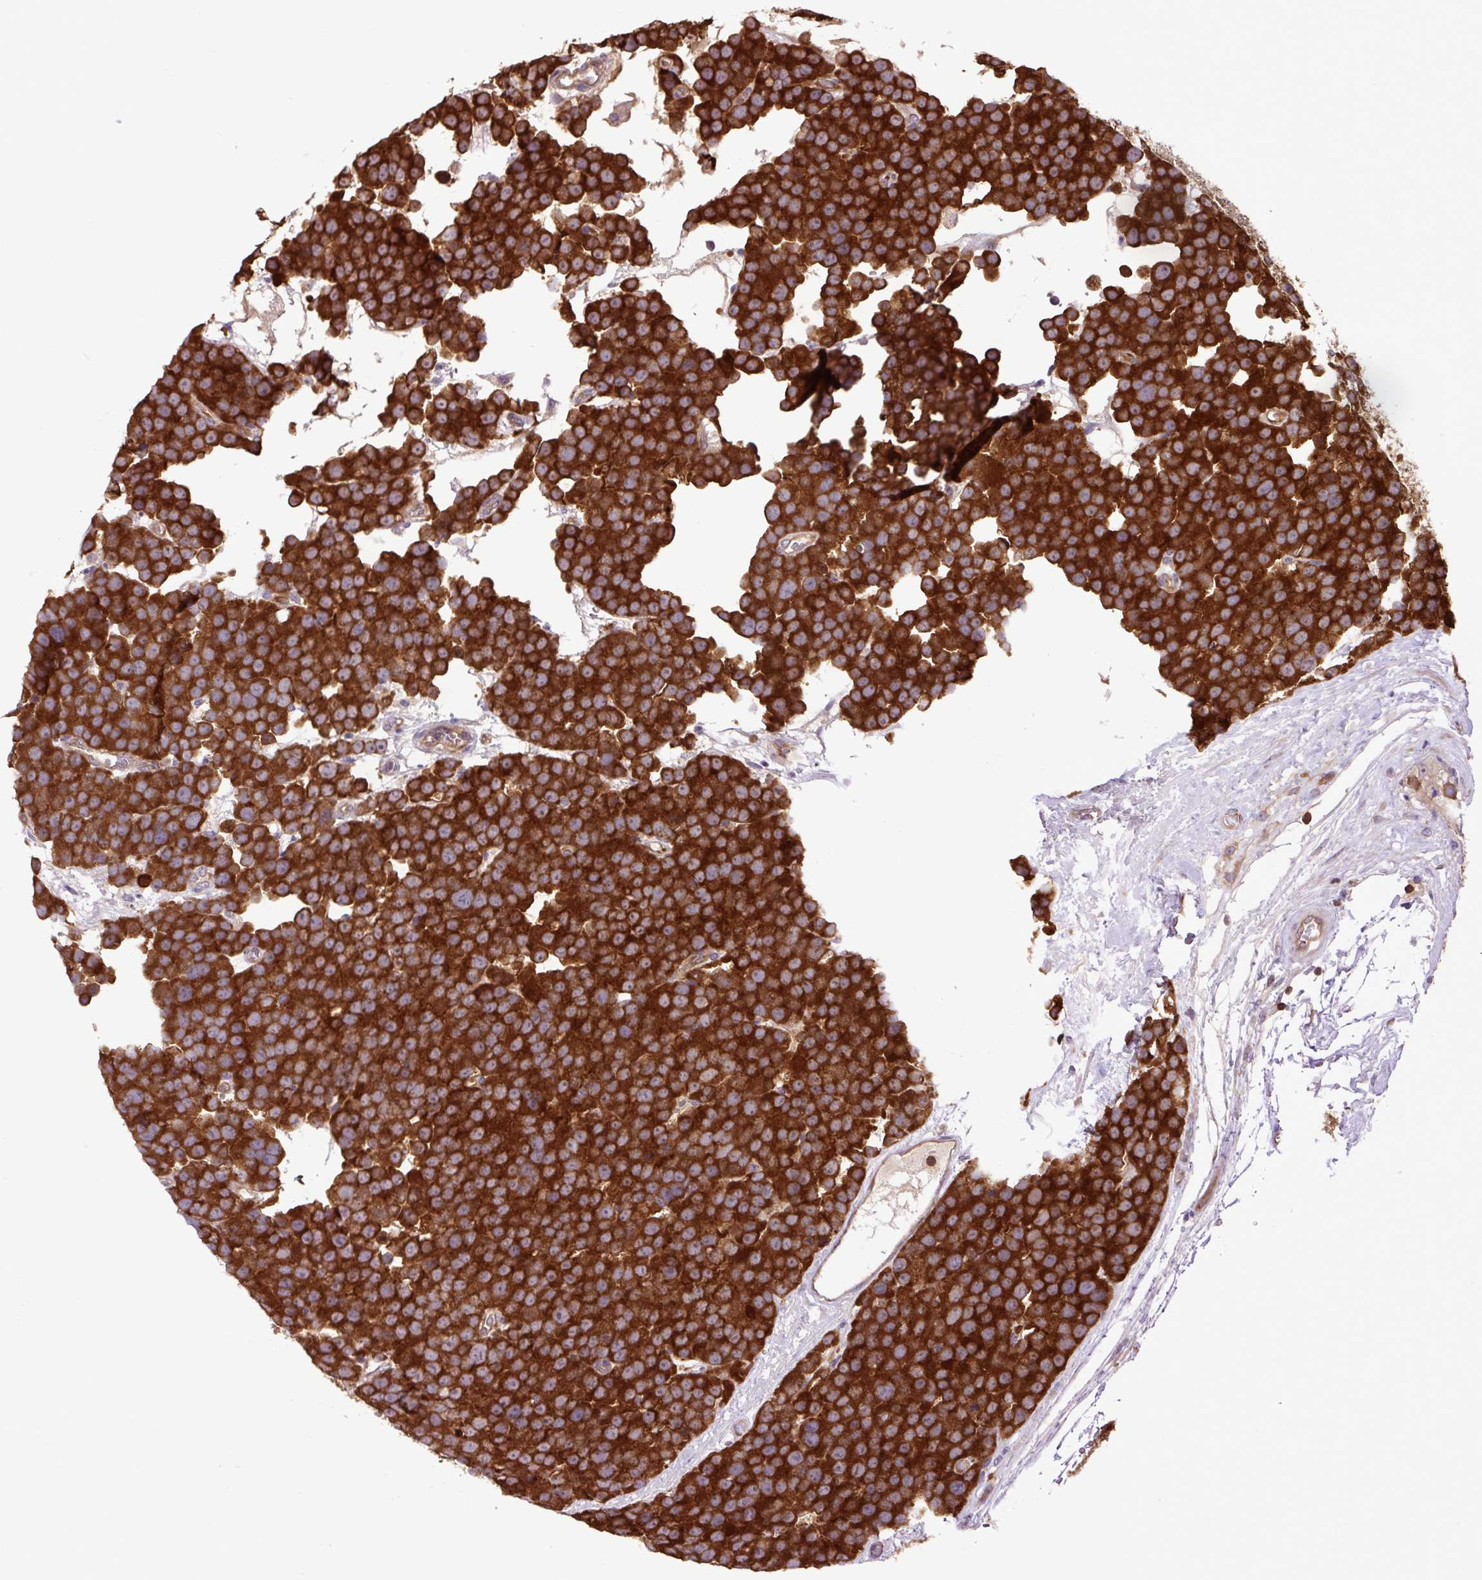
{"staining": {"intensity": "strong", "quantity": ">75%", "location": "cytoplasmic/membranous"}, "tissue": "testis cancer", "cell_type": "Tumor cells", "image_type": "cancer", "snomed": [{"axis": "morphology", "description": "Seminoma, NOS"}, {"axis": "topography", "description": "Testis"}], "caption": "Tumor cells display strong cytoplasmic/membranous positivity in about >75% of cells in testis seminoma.", "gene": "PLCG1", "patient": {"sex": "male", "age": 71}}